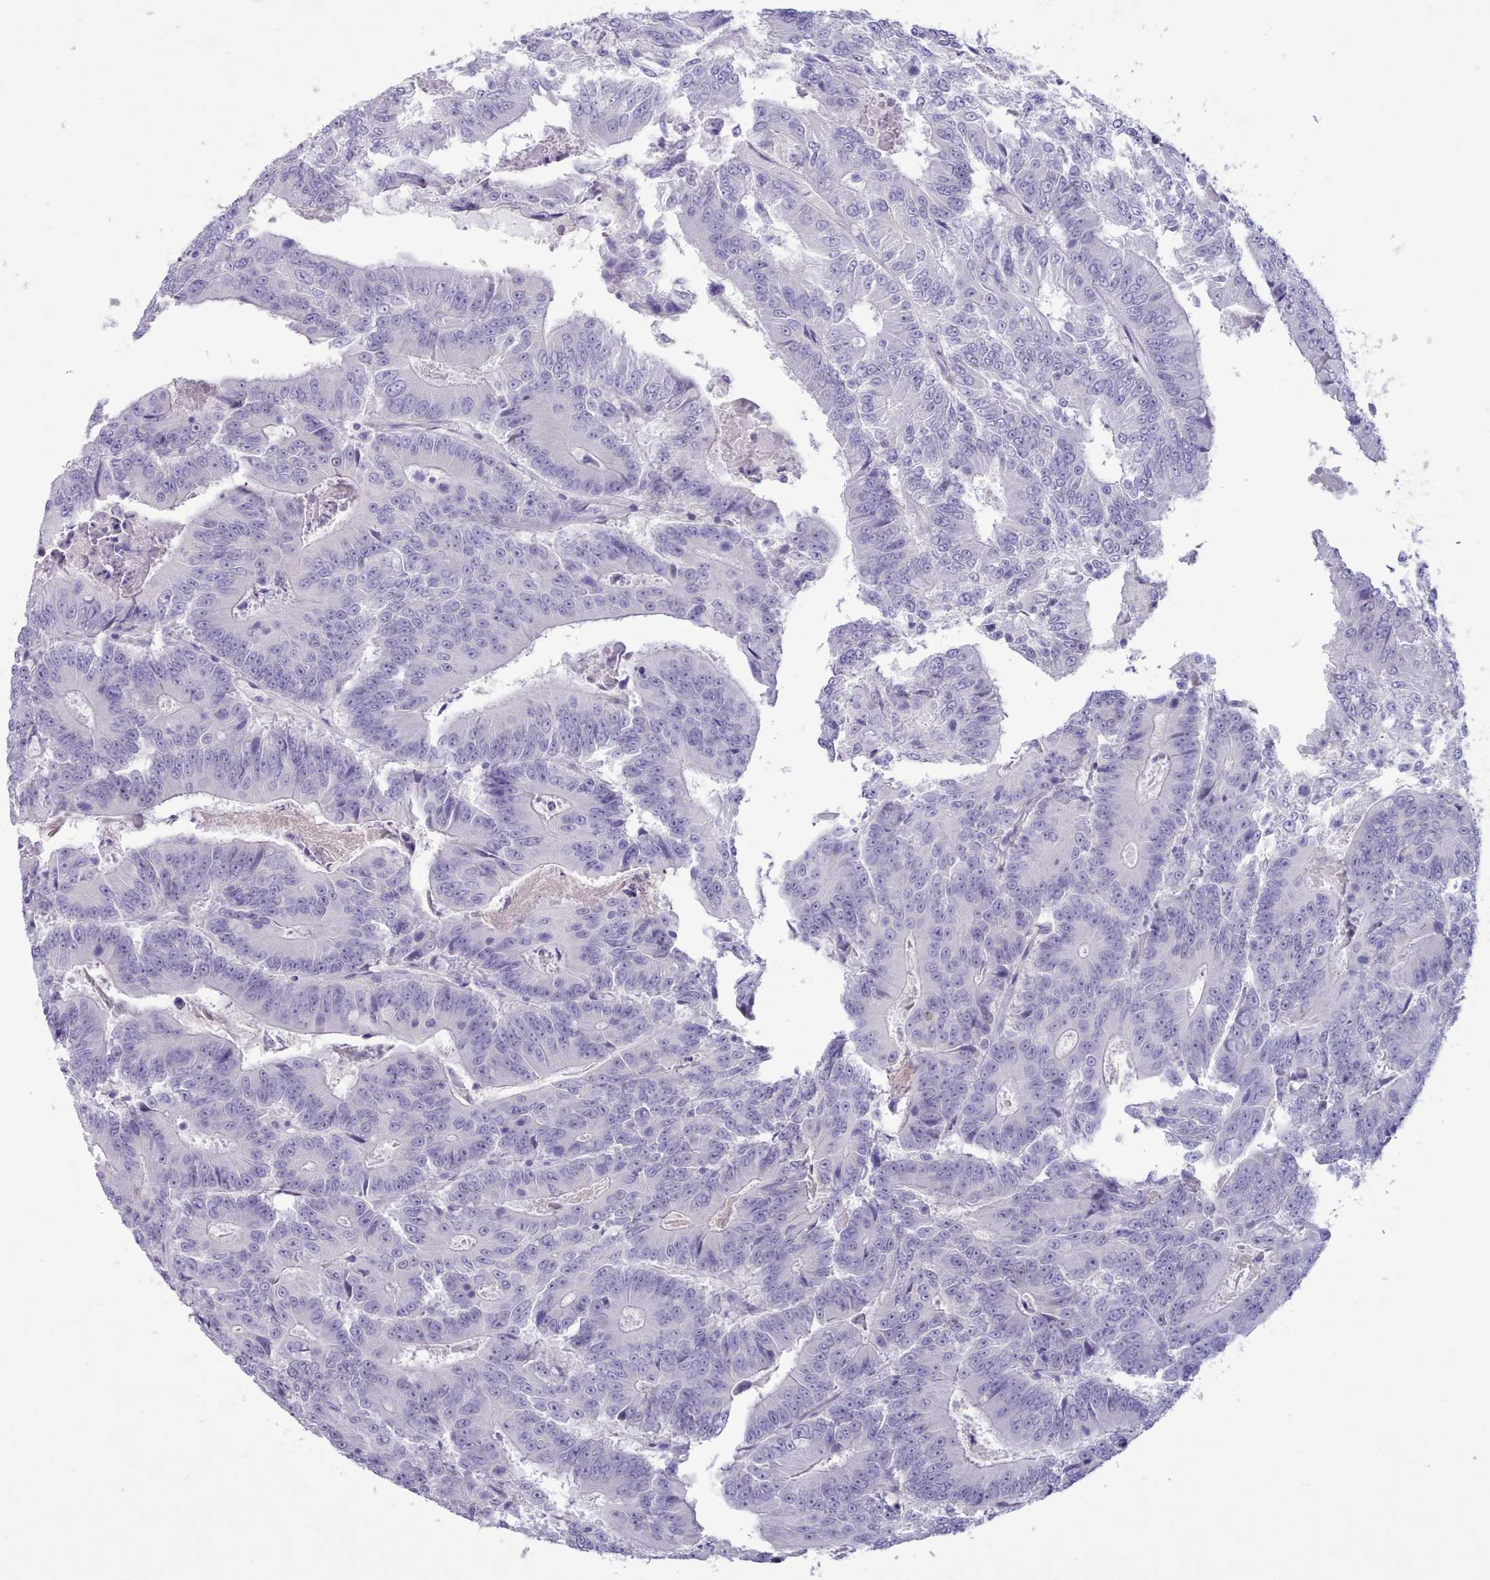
{"staining": {"intensity": "negative", "quantity": "none", "location": "none"}, "tissue": "colorectal cancer", "cell_type": "Tumor cells", "image_type": "cancer", "snomed": [{"axis": "morphology", "description": "Adenocarcinoma, NOS"}, {"axis": "topography", "description": "Colon"}], "caption": "An image of human colorectal cancer is negative for staining in tumor cells. Brightfield microscopy of IHC stained with DAB (brown) and hematoxylin (blue), captured at high magnification.", "gene": "TMEM253", "patient": {"sex": "male", "age": 83}}